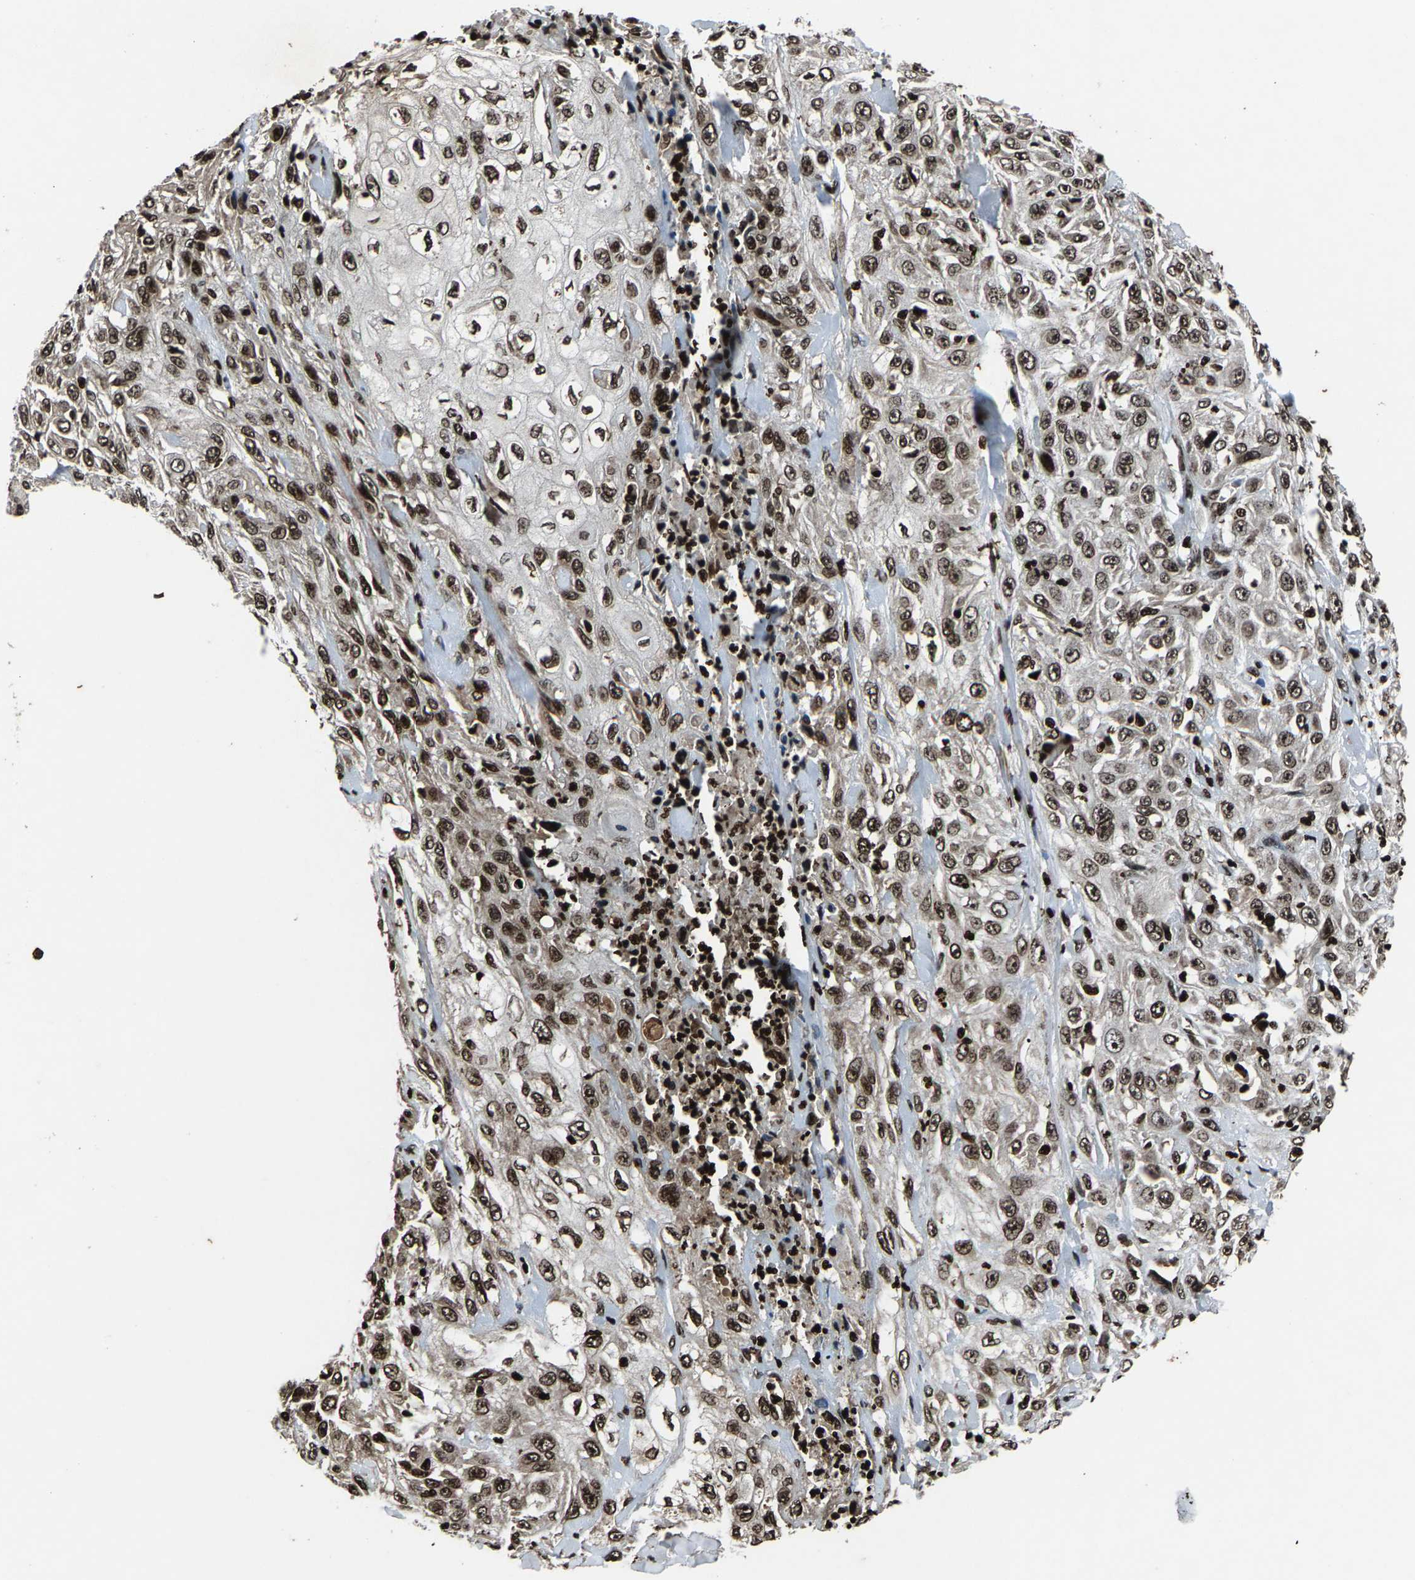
{"staining": {"intensity": "moderate", "quantity": ">75%", "location": "nuclear"}, "tissue": "skin cancer", "cell_type": "Tumor cells", "image_type": "cancer", "snomed": [{"axis": "morphology", "description": "Squamous cell carcinoma, NOS"}, {"axis": "morphology", "description": "Squamous cell carcinoma, metastatic, NOS"}, {"axis": "topography", "description": "Skin"}, {"axis": "topography", "description": "Lymph node"}], "caption": "Immunohistochemistry (IHC) histopathology image of neoplastic tissue: human skin cancer stained using immunohistochemistry (IHC) shows medium levels of moderate protein expression localized specifically in the nuclear of tumor cells, appearing as a nuclear brown color.", "gene": "H4C1", "patient": {"sex": "male", "age": 75}}